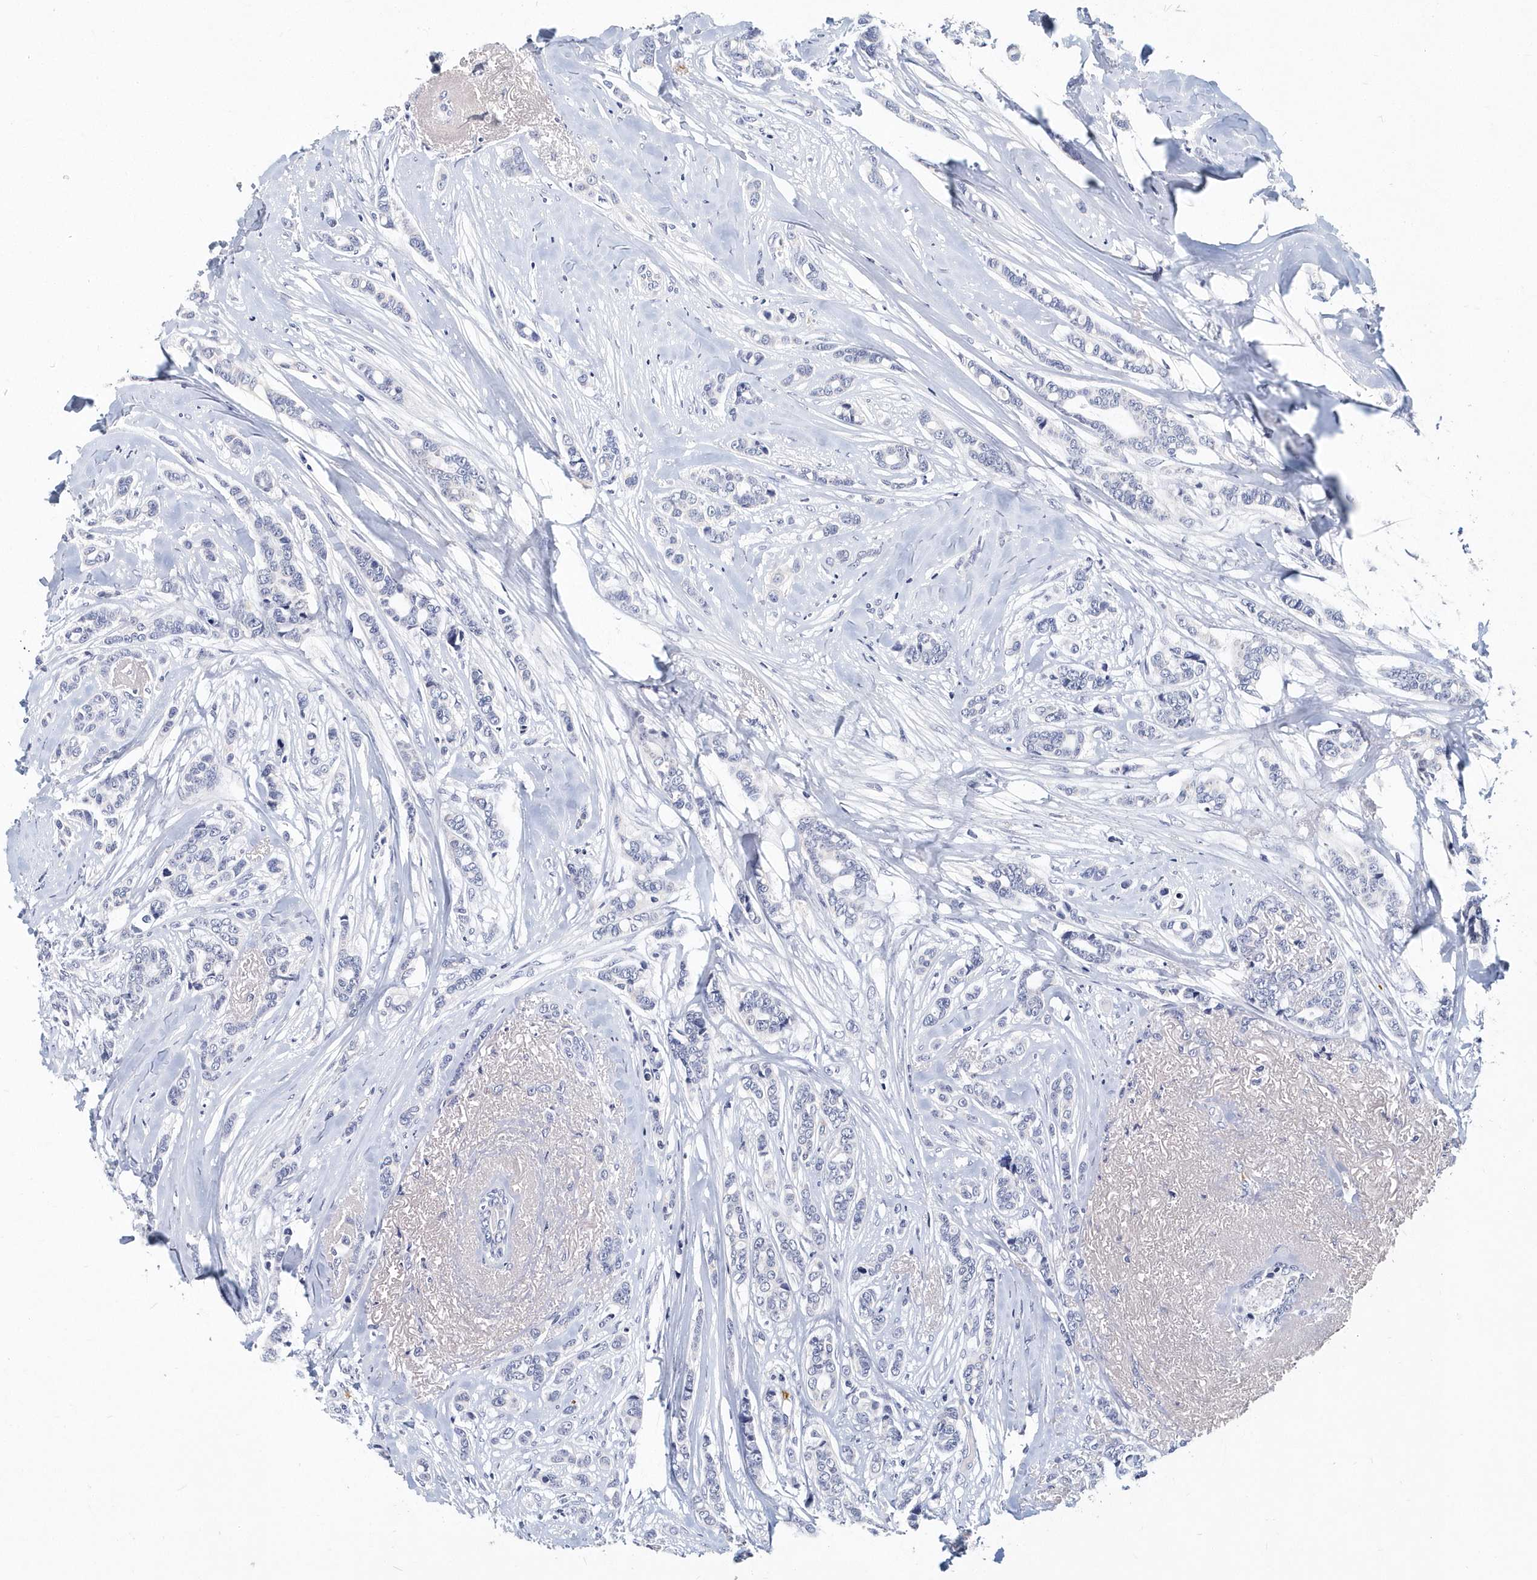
{"staining": {"intensity": "negative", "quantity": "none", "location": "none"}, "tissue": "breast cancer", "cell_type": "Tumor cells", "image_type": "cancer", "snomed": [{"axis": "morphology", "description": "Lobular carcinoma"}, {"axis": "topography", "description": "Breast"}], "caption": "DAB (3,3'-diaminobenzidine) immunohistochemical staining of breast cancer displays no significant positivity in tumor cells.", "gene": "ITGA2B", "patient": {"sex": "female", "age": 51}}